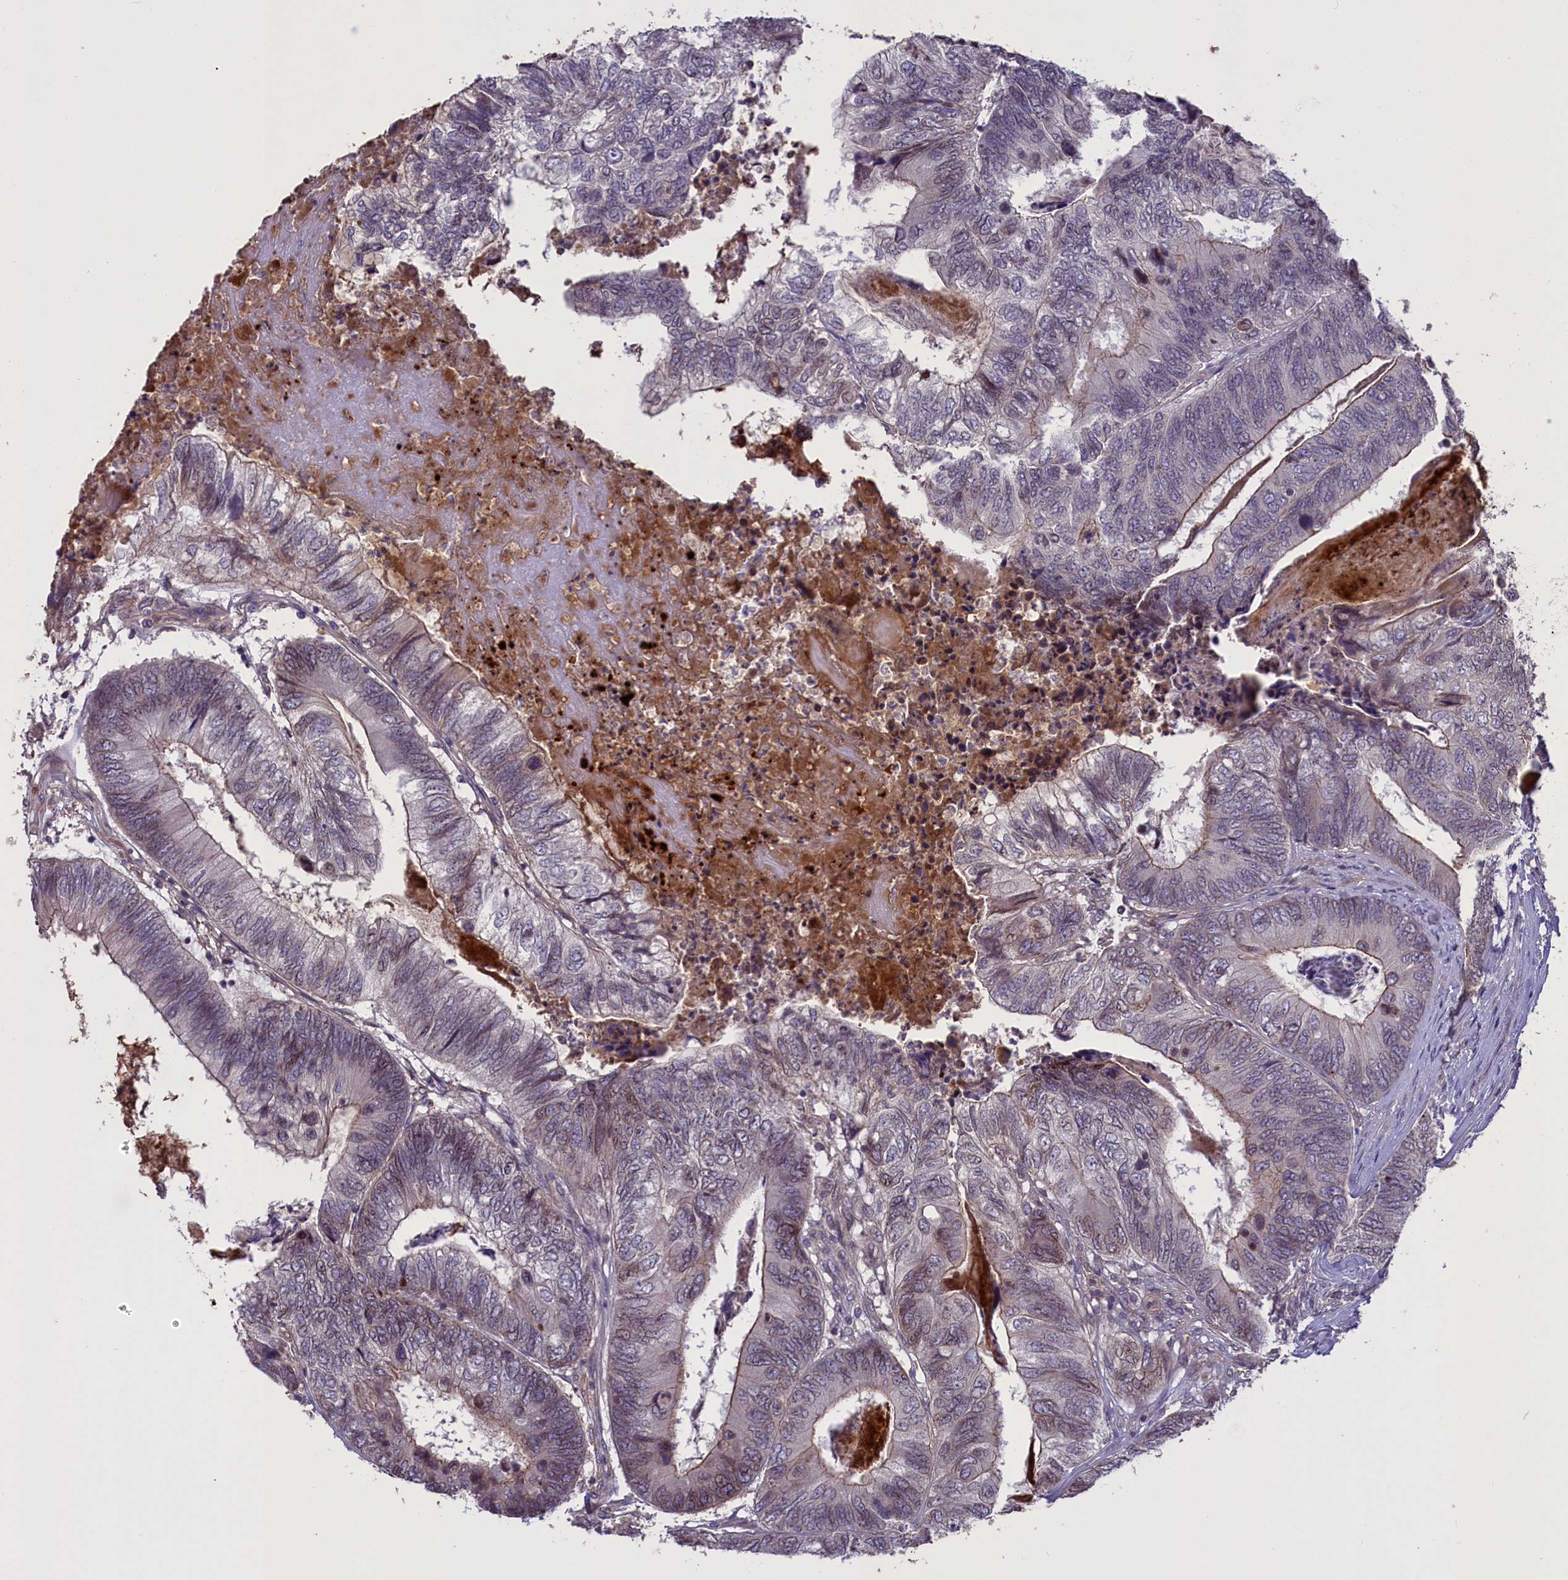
{"staining": {"intensity": "moderate", "quantity": "25%-75%", "location": "cytoplasmic/membranous,nuclear"}, "tissue": "colorectal cancer", "cell_type": "Tumor cells", "image_type": "cancer", "snomed": [{"axis": "morphology", "description": "Adenocarcinoma, NOS"}, {"axis": "topography", "description": "Colon"}], "caption": "A high-resolution histopathology image shows immunohistochemistry (IHC) staining of colorectal adenocarcinoma, which exhibits moderate cytoplasmic/membranous and nuclear positivity in about 25%-75% of tumor cells.", "gene": "CCDC125", "patient": {"sex": "female", "age": 67}}